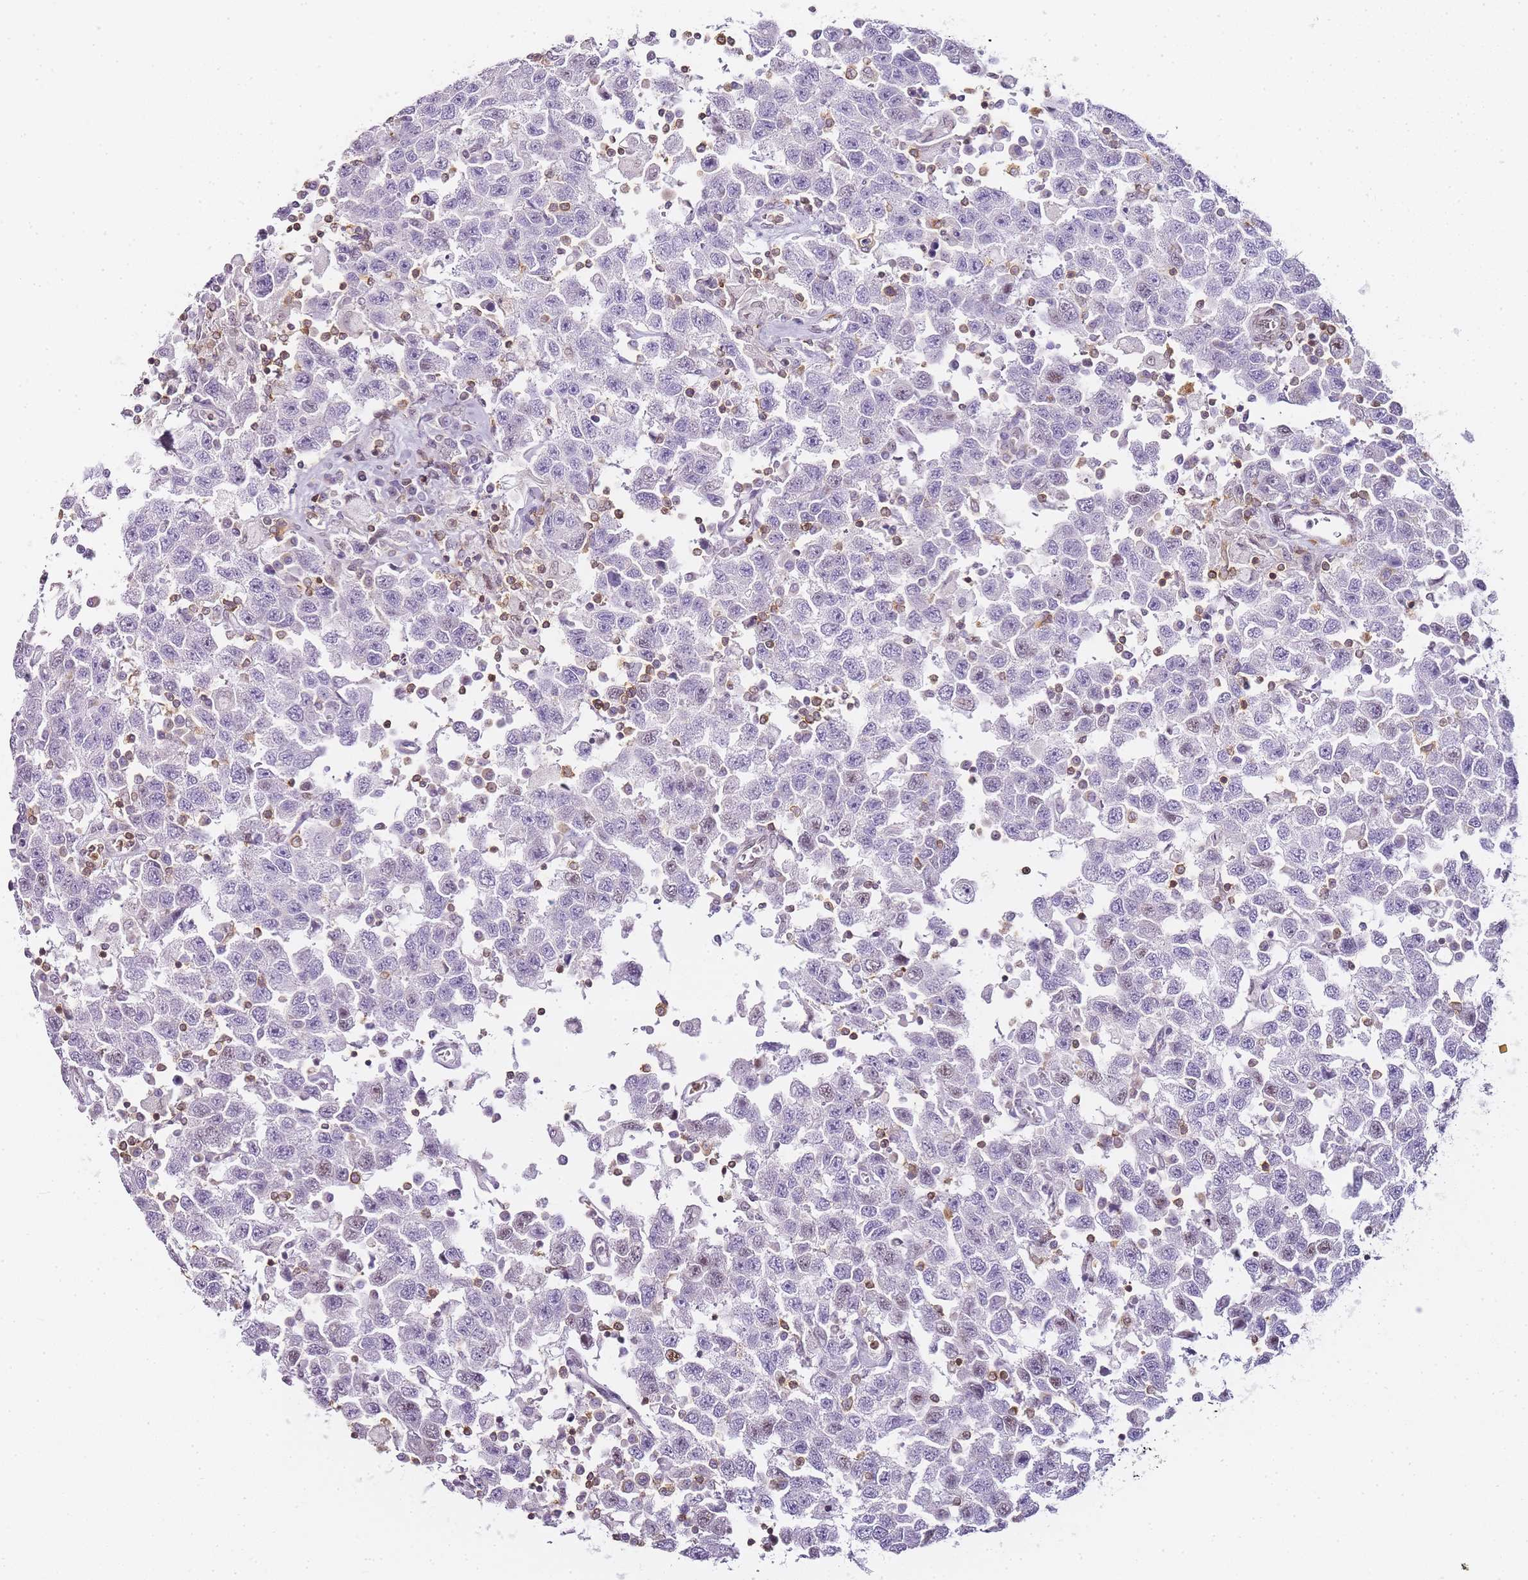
{"staining": {"intensity": "negative", "quantity": "none", "location": "none"}, "tissue": "testis cancer", "cell_type": "Tumor cells", "image_type": "cancer", "snomed": [{"axis": "morphology", "description": "Seminoma, NOS"}, {"axis": "topography", "description": "Testis"}], "caption": "An image of seminoma (testis) stained for a protein exhibits no brown staining in tumor cells.", "gene": "JAKMIP1", "patient": {"sex": "male", "age": 41}}